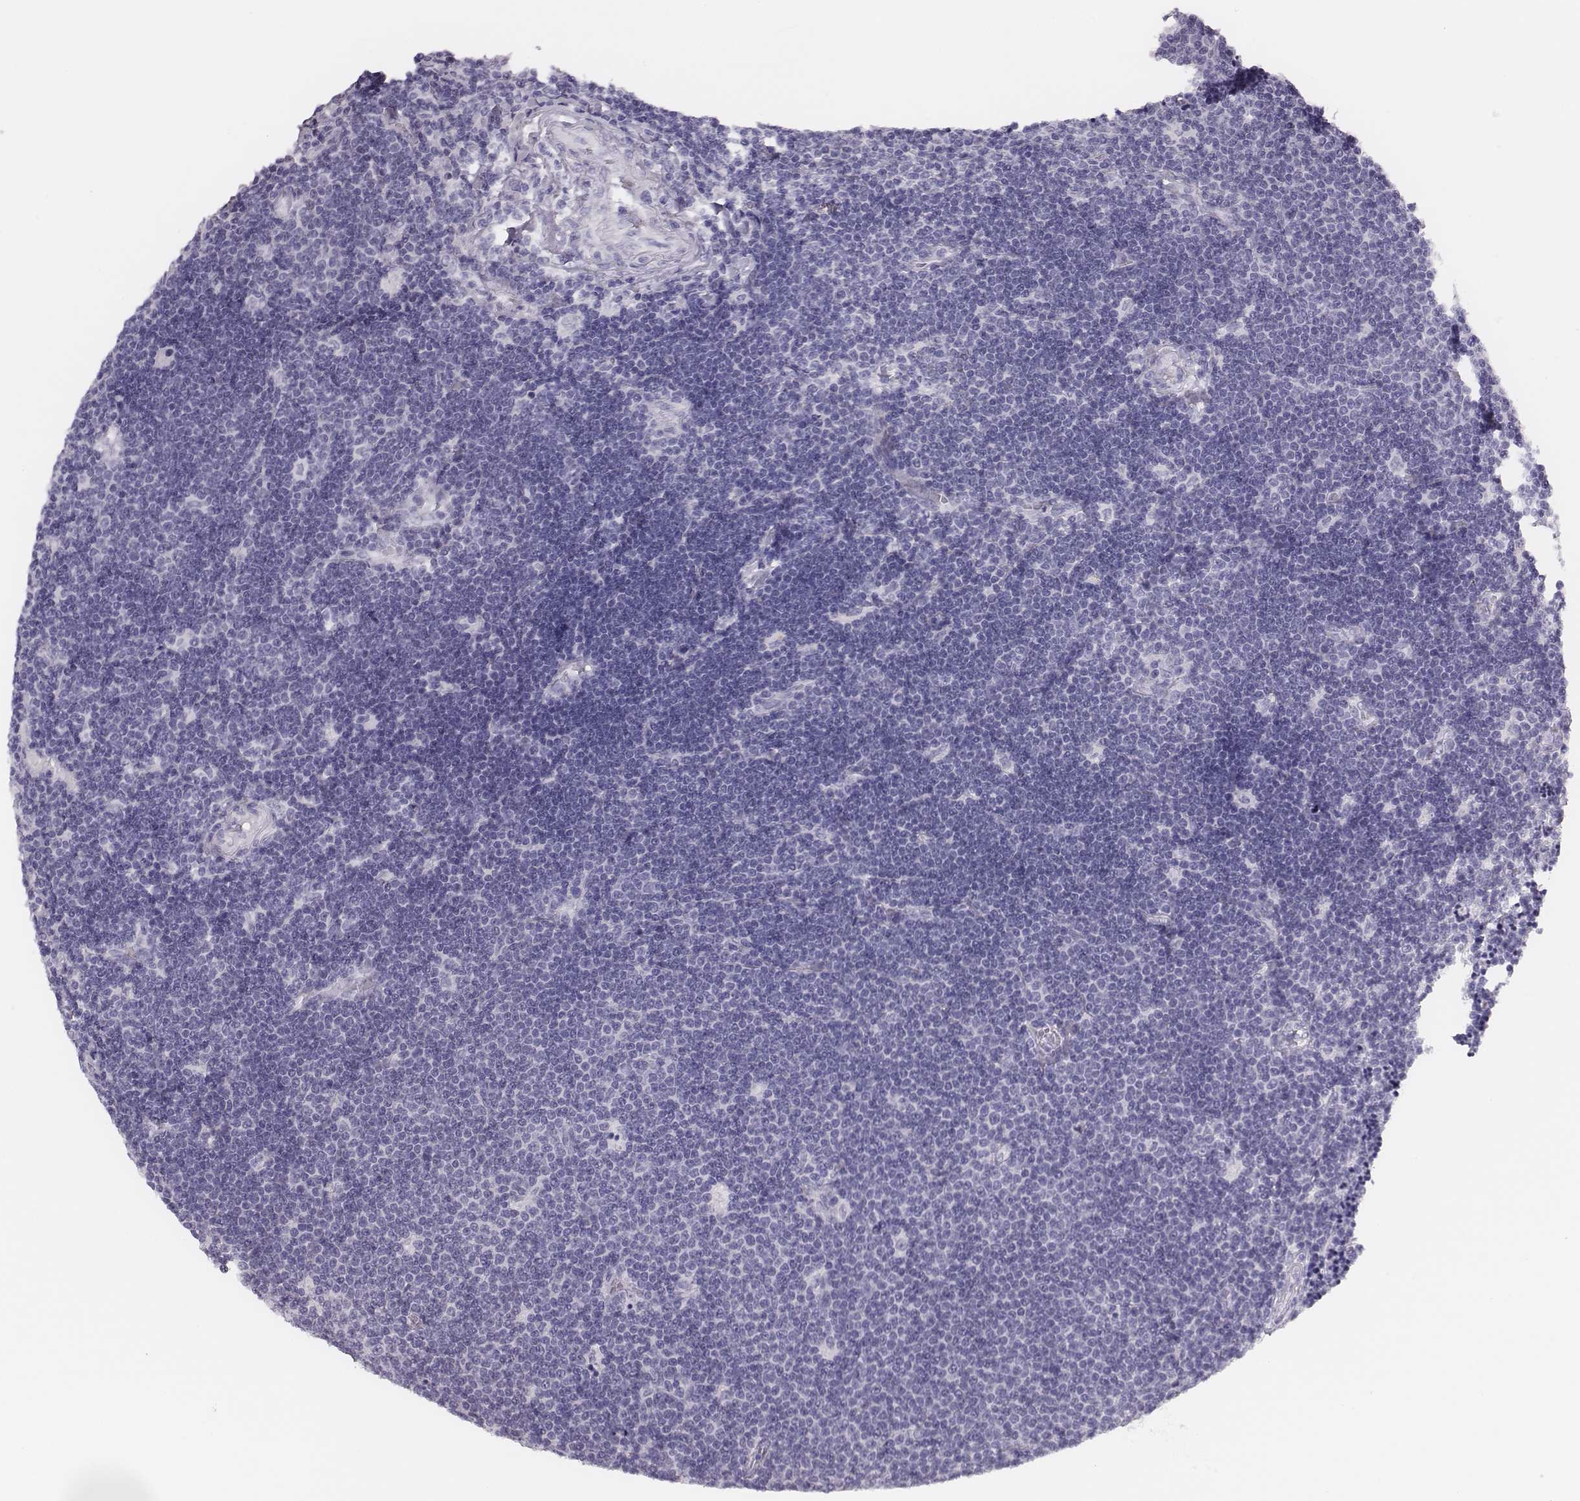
{"staining": {"intensity": "negative", "quantity": "none", "location": "none"}, "tissue": "lymphoma", "cell_type": "Tumor cells", "image_type": "cancer", "snomed": [{"axis": "morphology", "description": "Malignant lymphoma, non-Hodgkin's type, Low grade"}, {"axis": "topography", "description": "Brain"}], "caption": "An image of human lymphoma is negative for staining in tumor cells.", "gene": "H1-6", "patient": {"sex": "female", "age": 66}}